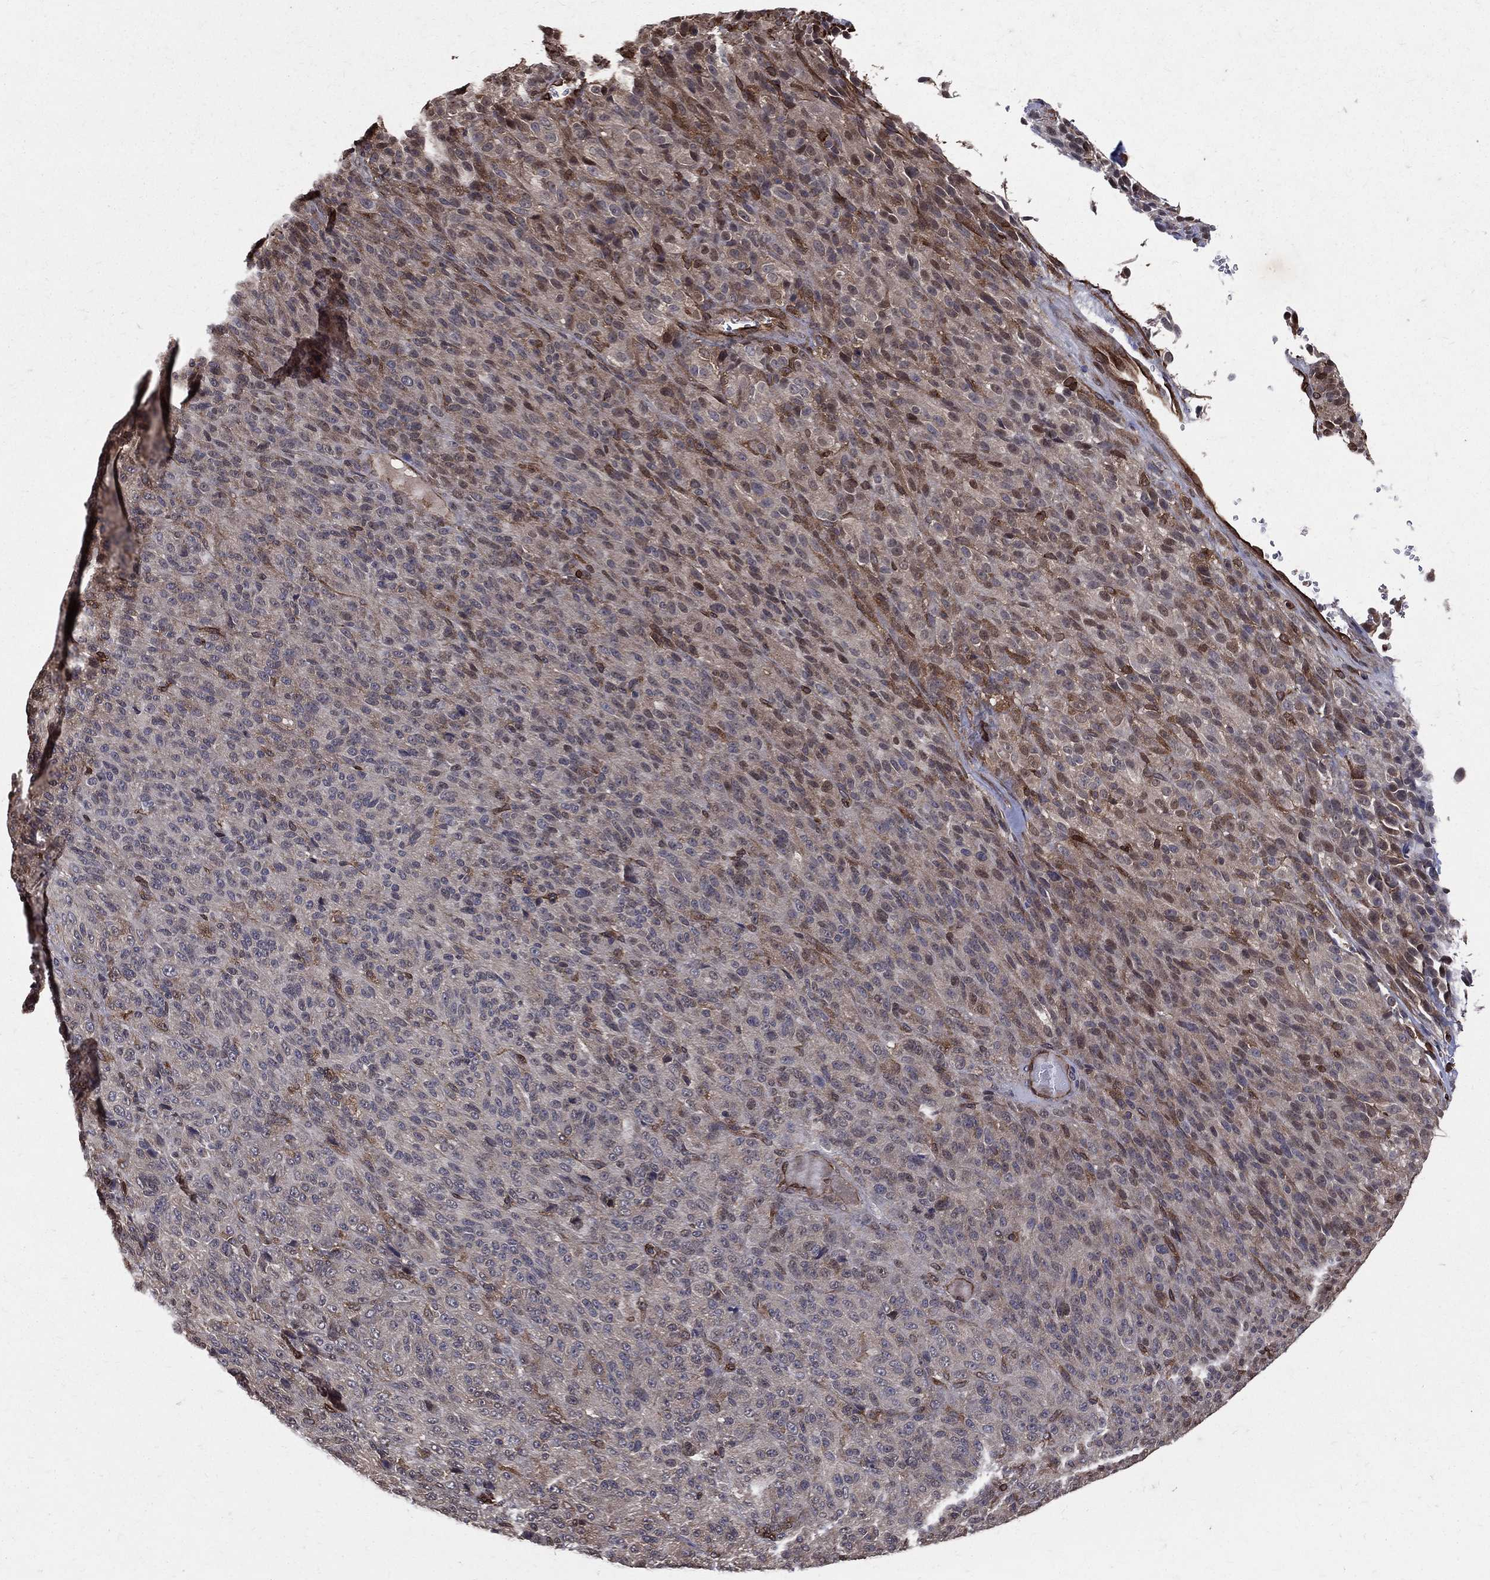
{"staining": {"intensity": "moderate", "quantity": "<25%", "location": "cytoplasmic/membranous,nuclear"}, "tissue": "melanoma", "cell_type": "Tumor cells", "image_type": "cancer", "snomed": [{"axis": "morphology", "description": "Malignant melanoma, Metastatic site"}, {"axis": "topography", "description": "Brain"}], "caption": "High-power microscopy captured an immunohistochemistry photomicrograph of melanoma, revealing moderate cytoplasmic/membranous and nuclear positivity in approximately <25% of tumor cells.", "gene": "DPYSL2", "patient": {"sex": "female", "age": 56}}